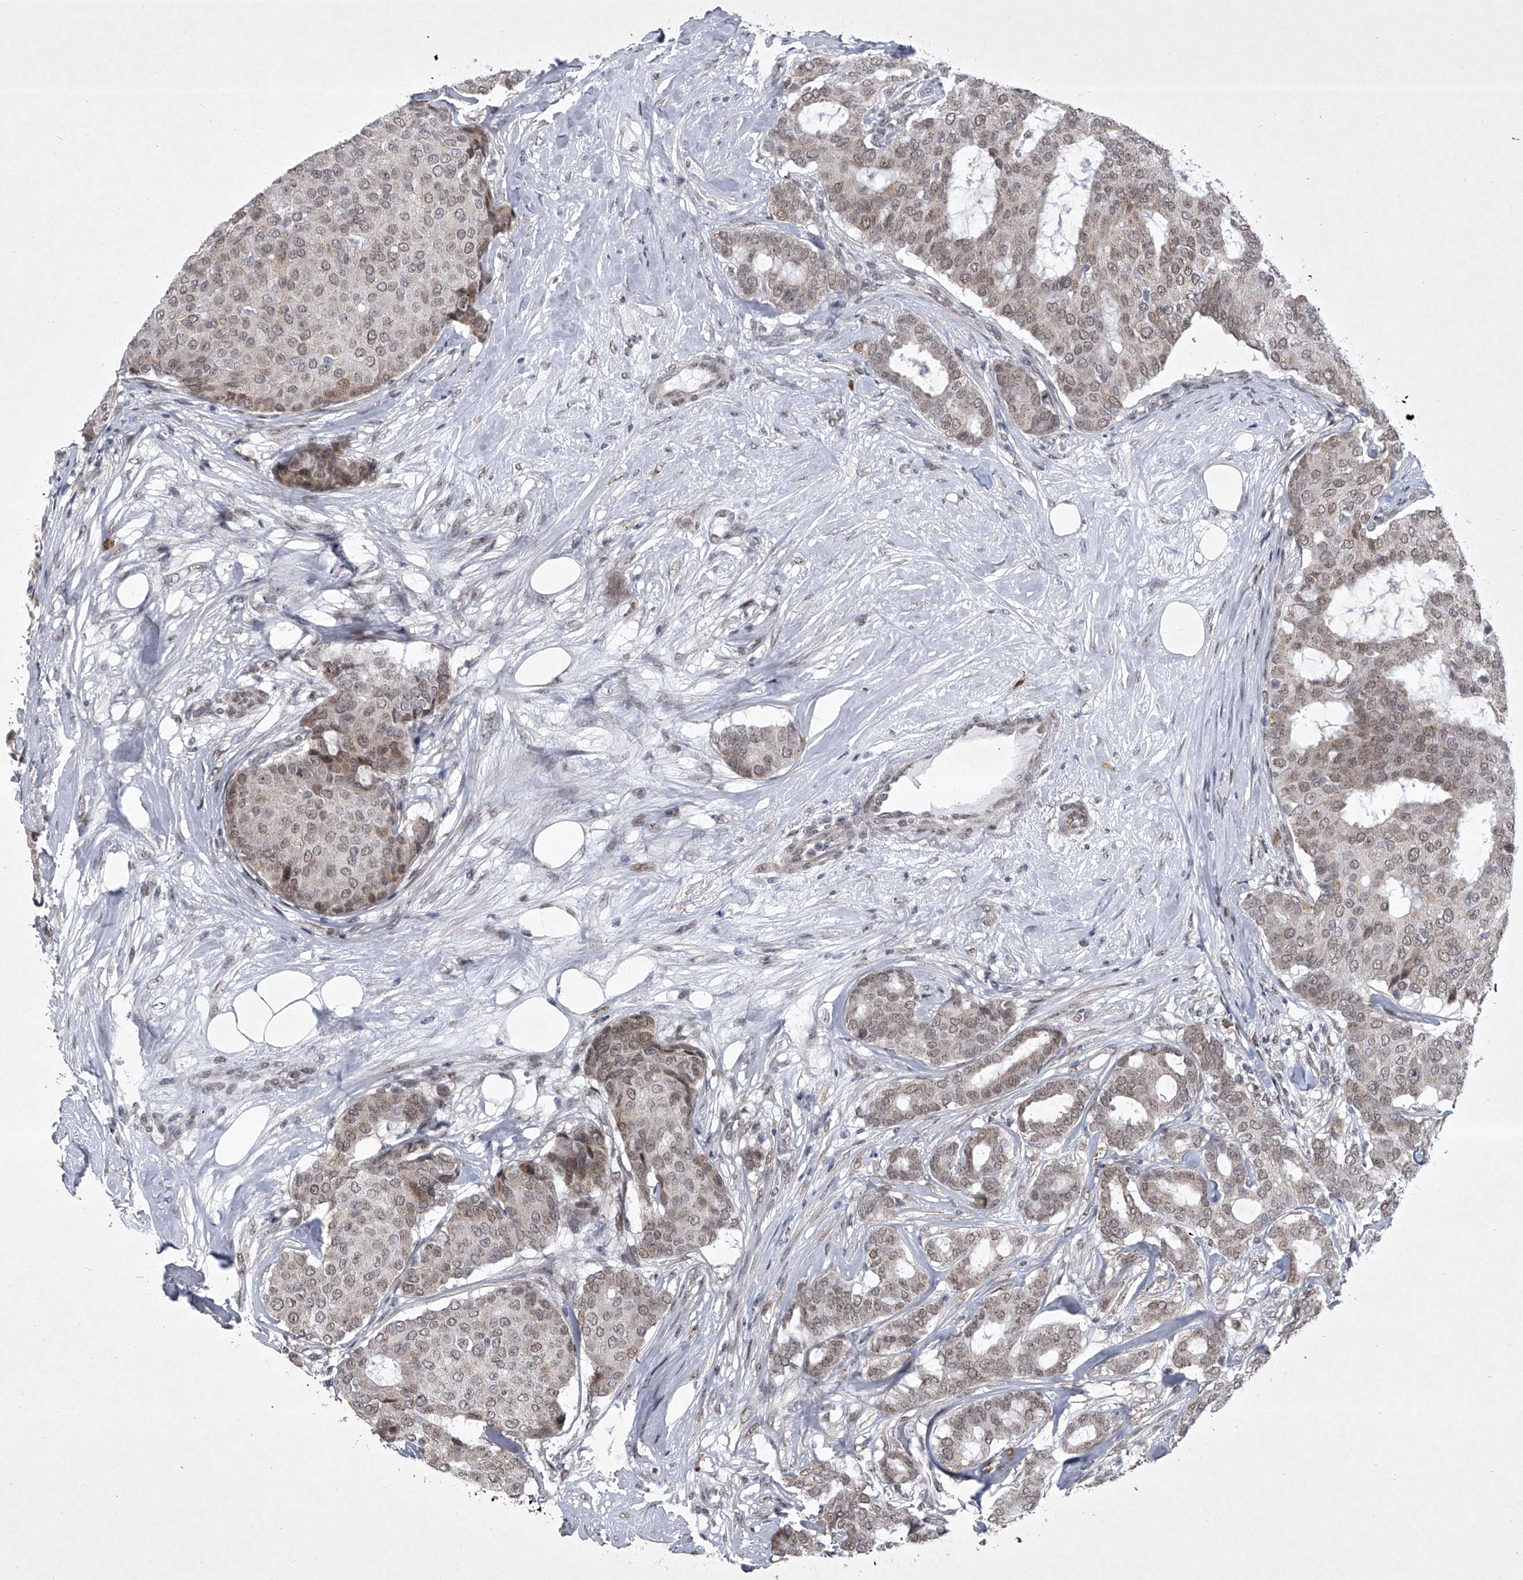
{"staining": {"intensity": "weak", "quantity": ">75%", "location": "cytoplasmic/membranous,nuclear"}, "tissue": "breast cancer", "cell_type": "Tumor cells", "image_type": "cancer", "snomed": [{"axis": "morphology", "description": "Duct carcinoma"}, {"axis": "topography", "description": "Breast"}], "caption": "Breast cancer stained for a protein (brown) exhibits weak cytoplasmic/membranous and nuclear positive positivity in approximately >75% of tumor cells.", "gene": "MLLT1", "patient": {"sex": "female", "age": 75}}